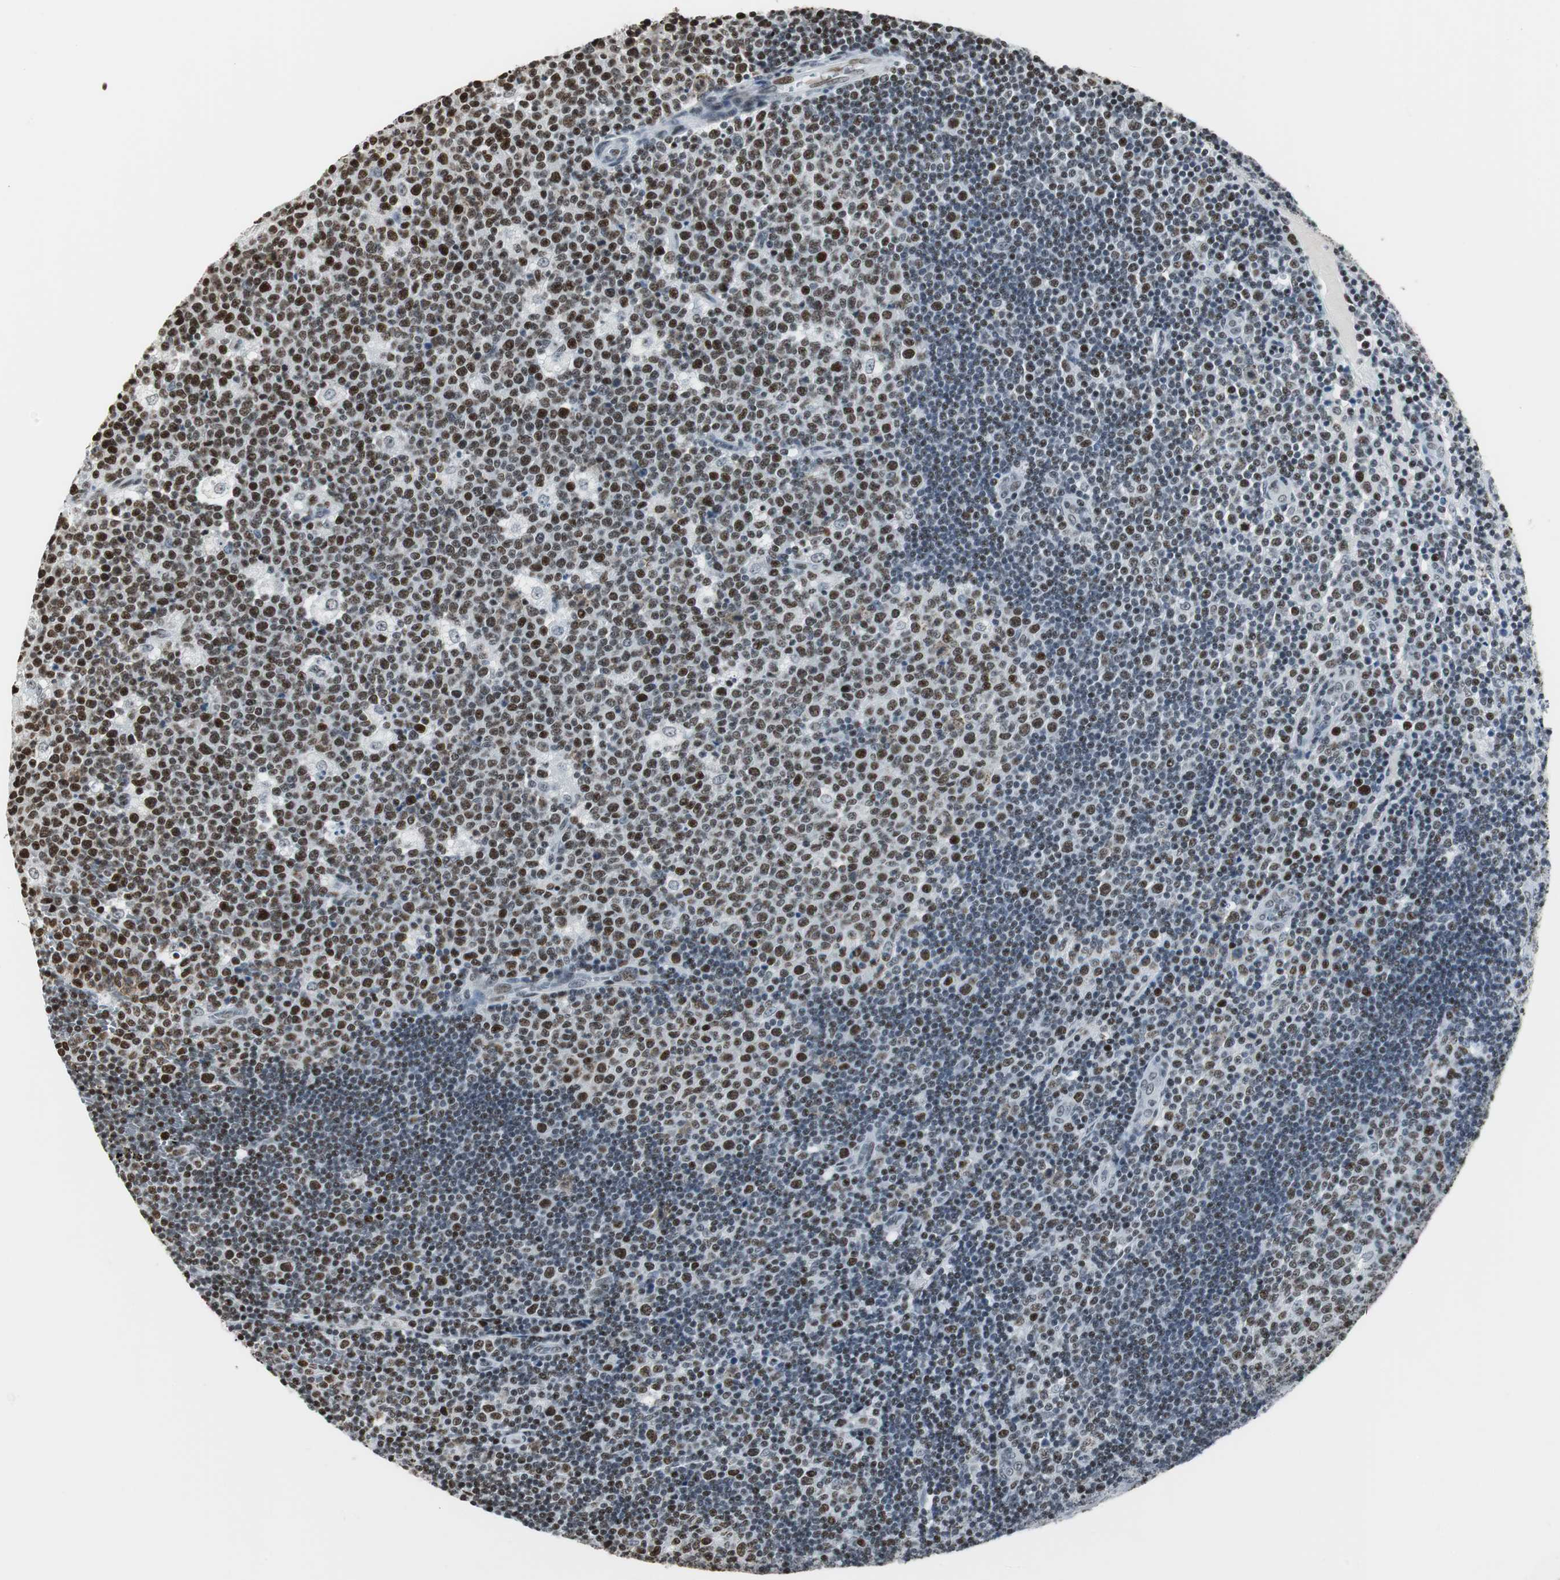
{"staining": {"intensity": "strong", "quantity": ">75%", "location": "nuclear"}, "tissue": "lymph node", "cell_type": "Germinal center cells", "image_type": "normal", "snomed": [{"axis": "morphology", "description": "Normal tissue, NOS"}, {"axis": "topography", "description": "Lymph node"}, {"axis": "topography", "description": "Salivary gland"}], "caption": "Immunohistochemistry photomicrograph of unremarkable lymph node: lymph node stained using IHC displays high levels of strong protein expression localized specifically in the nuclear of germinal center cells, appearing as a nuclear brown color.", "gene": "RBBP4", "patient": {"sex": "male", "age": 8}}